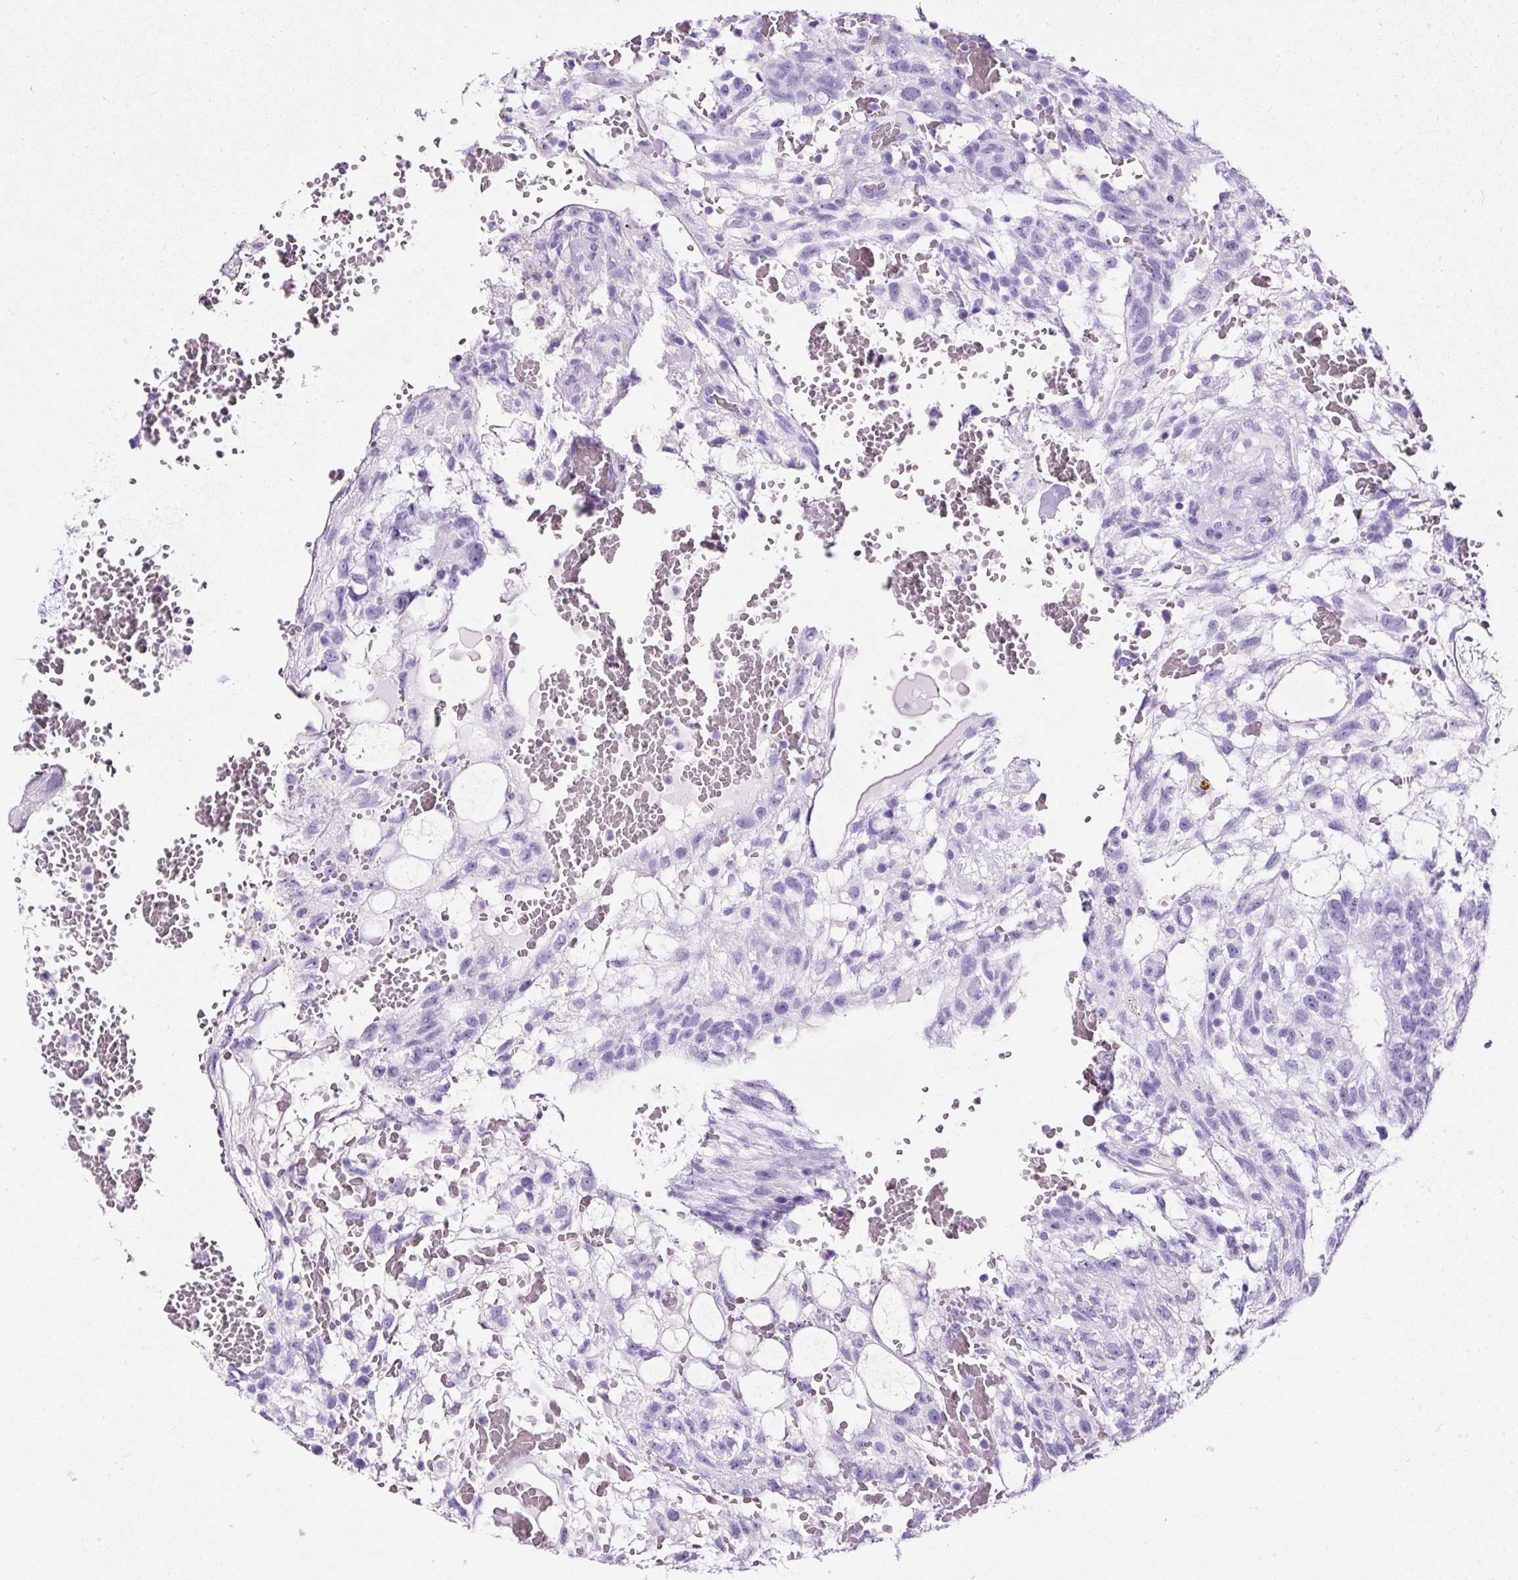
{"staining": {"intensity": "negative", "quantity": "none", "location": "none"}, "tissue": "testis cancer", "cell_type": "Tumor cells", "image_type": "cancer", "snomed": [{"axis": "morphology", "description": "Normal tissue, NOS"}, {"axis": "morphology", "description": "Carcinoma, Embryonal, NOS"}, {"axis": "topography", "description": "Testis"}], "caption": "An IHC histopathology image of testis cancer is shown. There is no staining in tumor cells of testis cancer.", "gene": "NTS", "patient": {"sex": "male", "age": 32}}